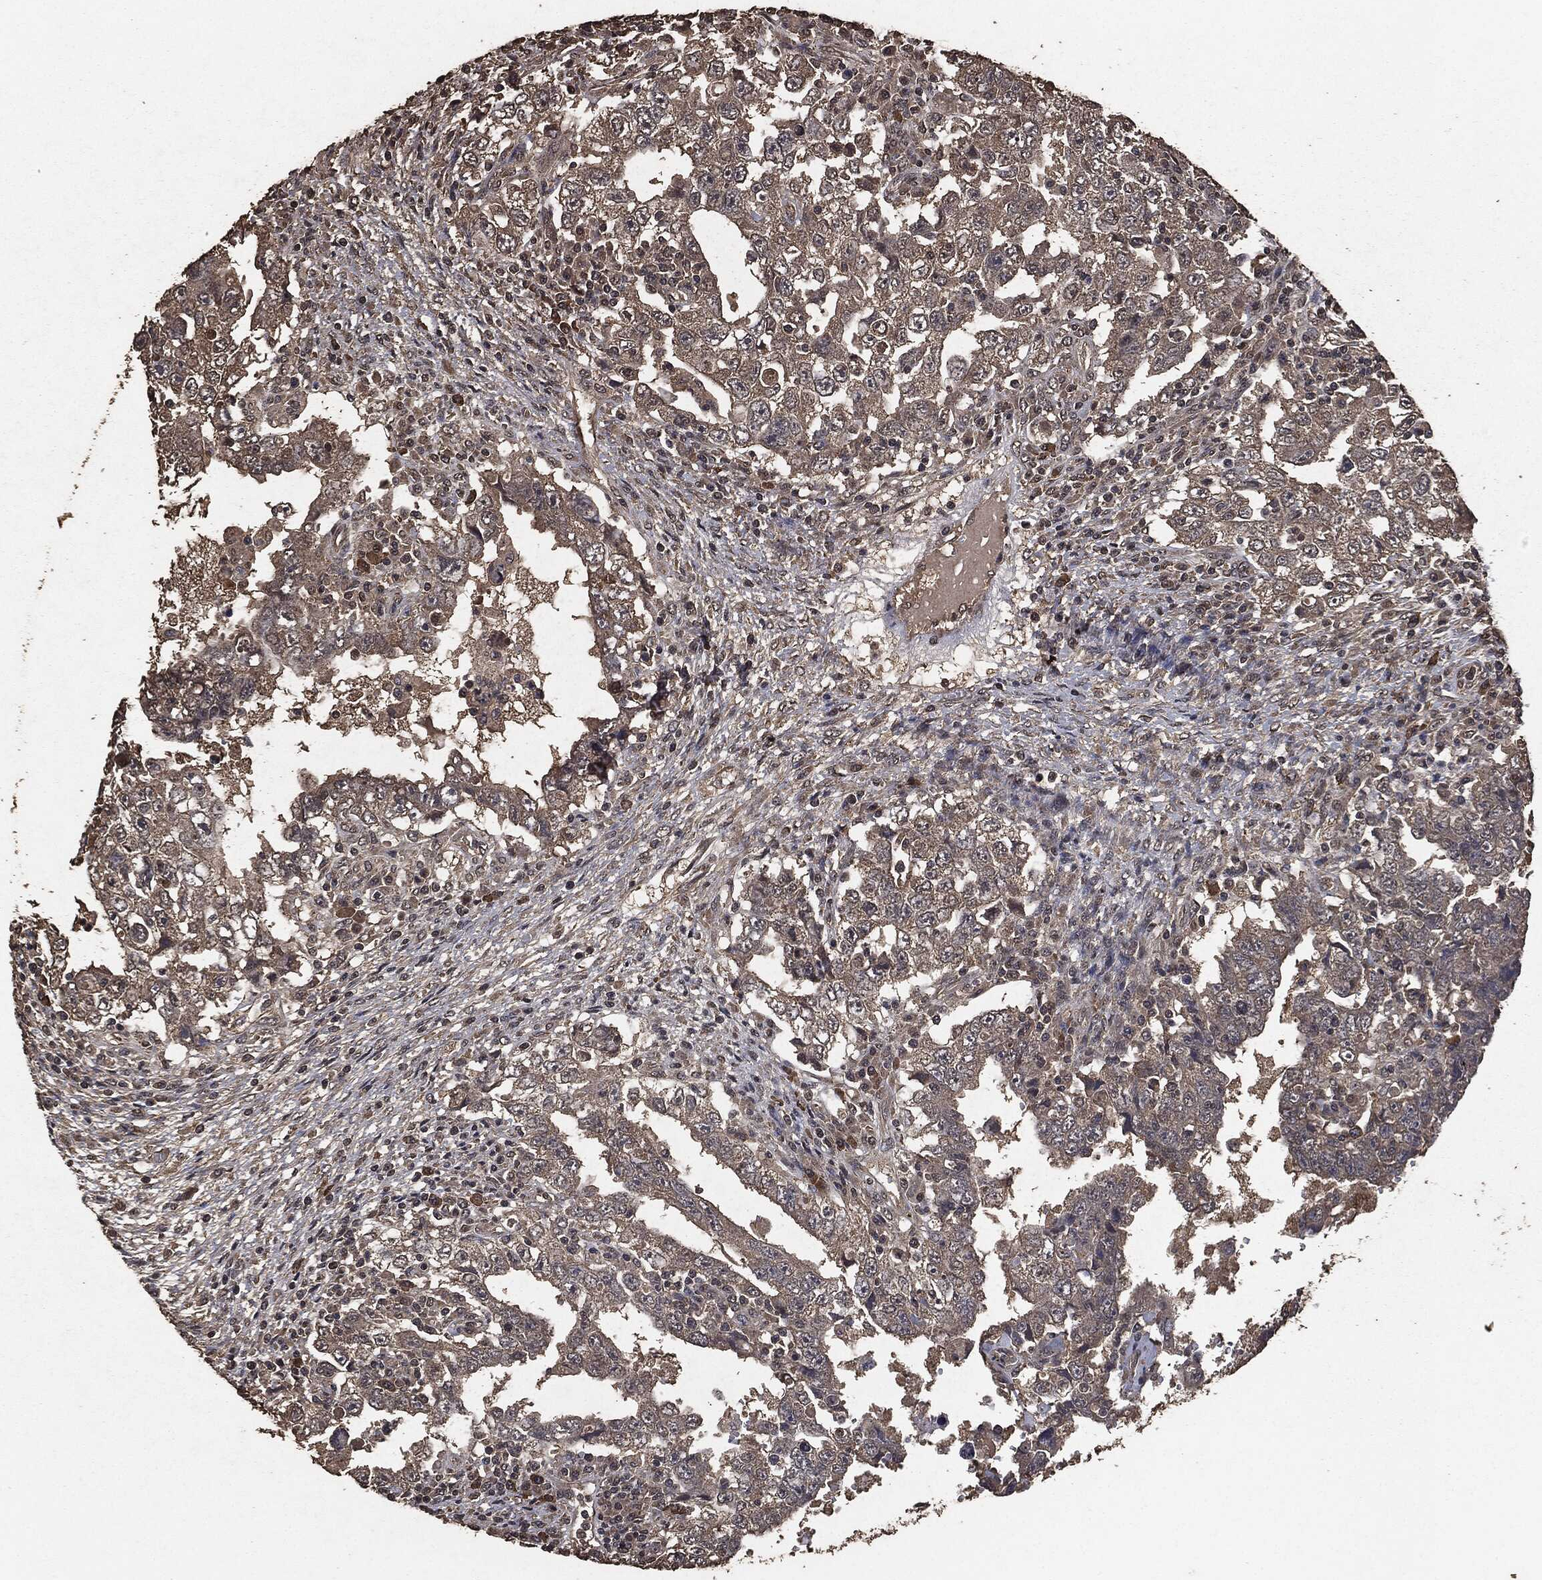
{"staining": {"intensity": "weak", "quantity": ">75%", "location": "cytoplasmic/membranous"}, "tissue": "testis cancer", "cell_type": "Tumor cells", "image_type": "cancer", "snomed": [{"axis": "morphology", "description": "Carcinoma, Embryonal, NOS"}, {"axis": "topography", "description": "Testis"}], "caption": "Testis embryonal carcinoma stained with DAB IHC displays low levels of weak cytoplasmic/membranous staining in approximately >75% of tumor cells.", "gene": "AKT1S1", "patient": {"sex": "male", "age": 26}}